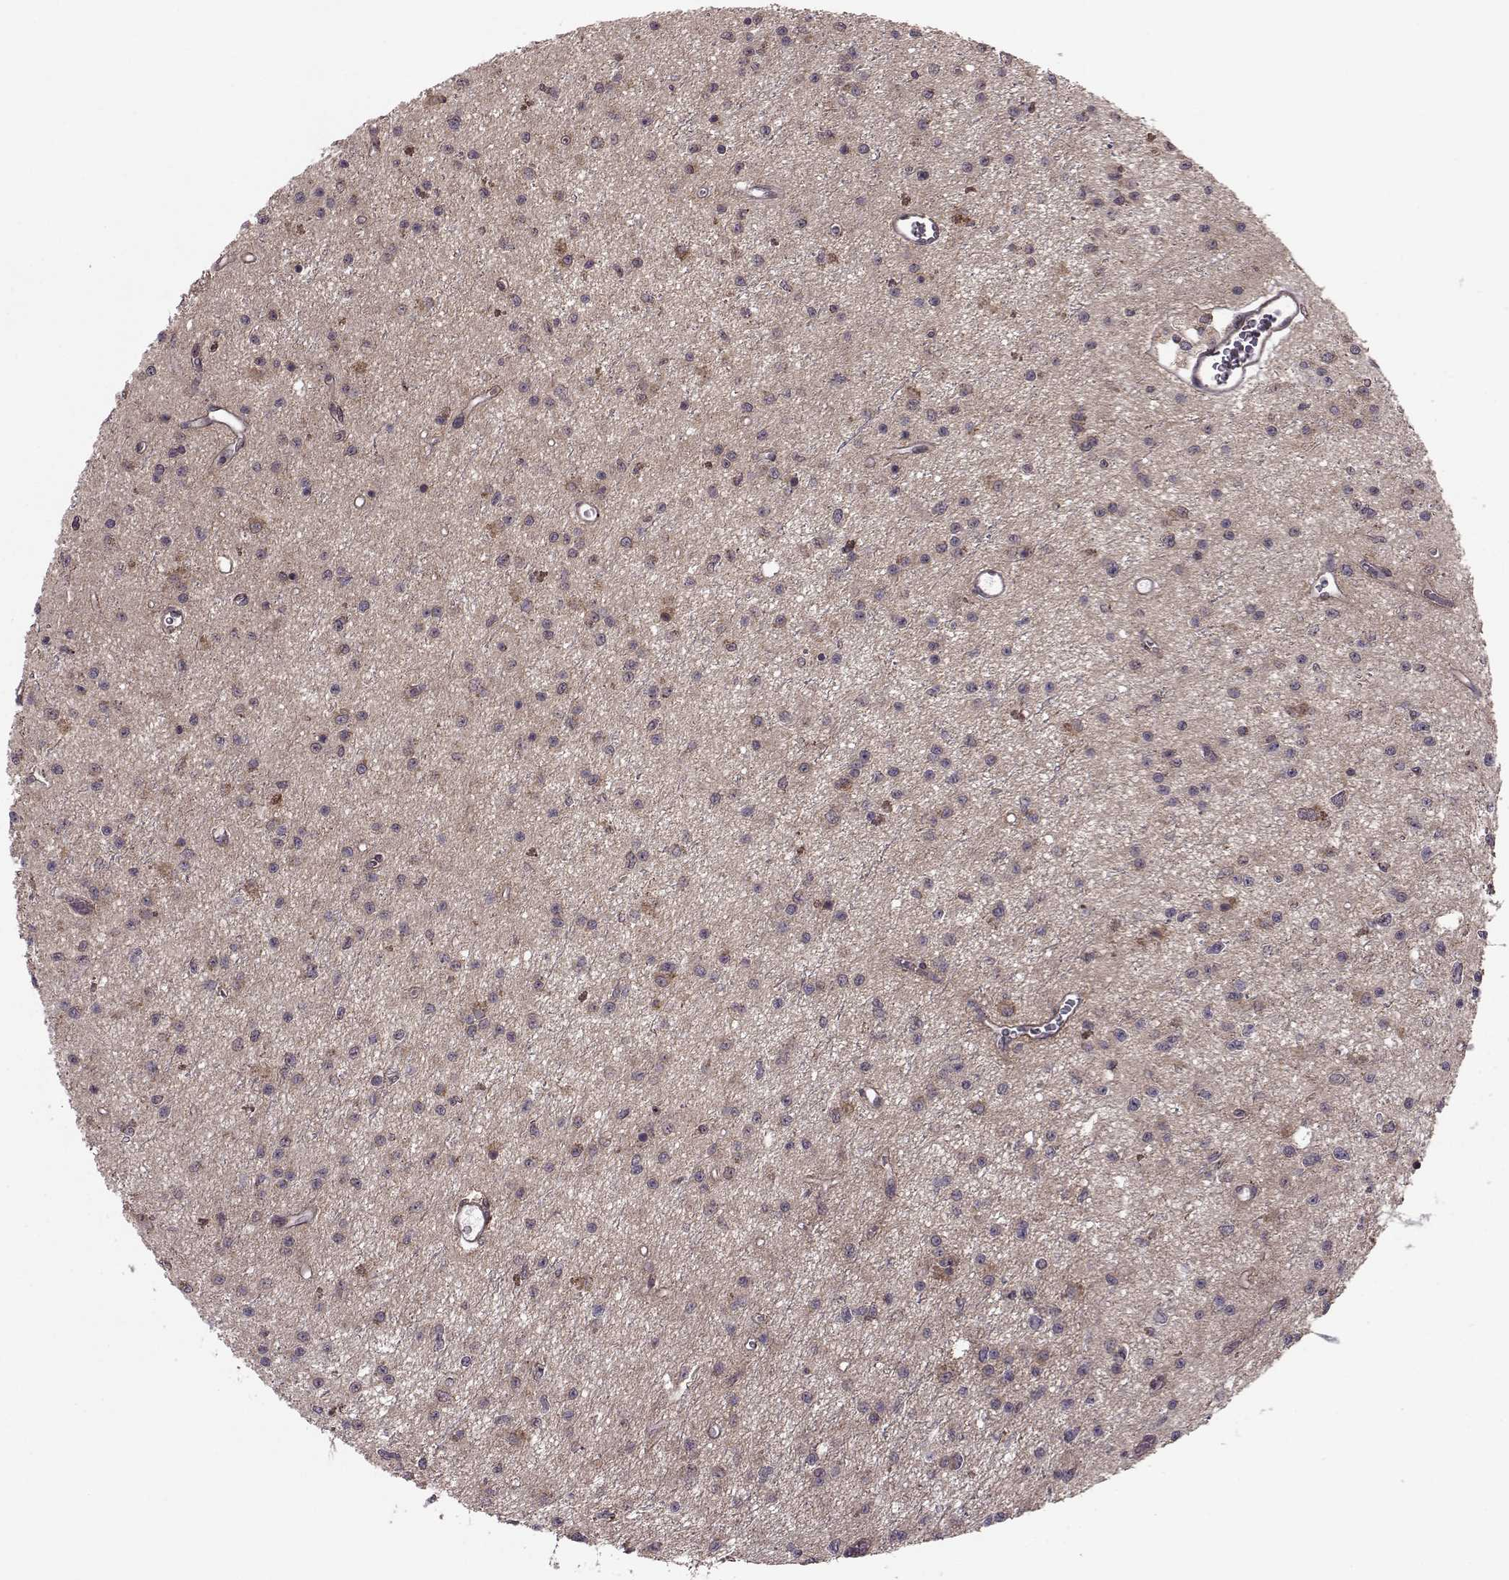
{"staining": {"intensity": "negative", "quantity": "none", "location": "none"}, "tissue": "glioma", "cell_type": "Tumor cells", "image_type": "cancer", "snomed": [{"axis": "morphology", "description": "Glioma, malignant, Low grade"}, {"axis": "topography", "description": "Brain"}], "caption": "Immunohistochemistry (IHC) of human malignant glioma (low-grade) displays no staining in tumor cells.", "gene": "FNIP2", "patient": {"sex": "female", "age": 45}}